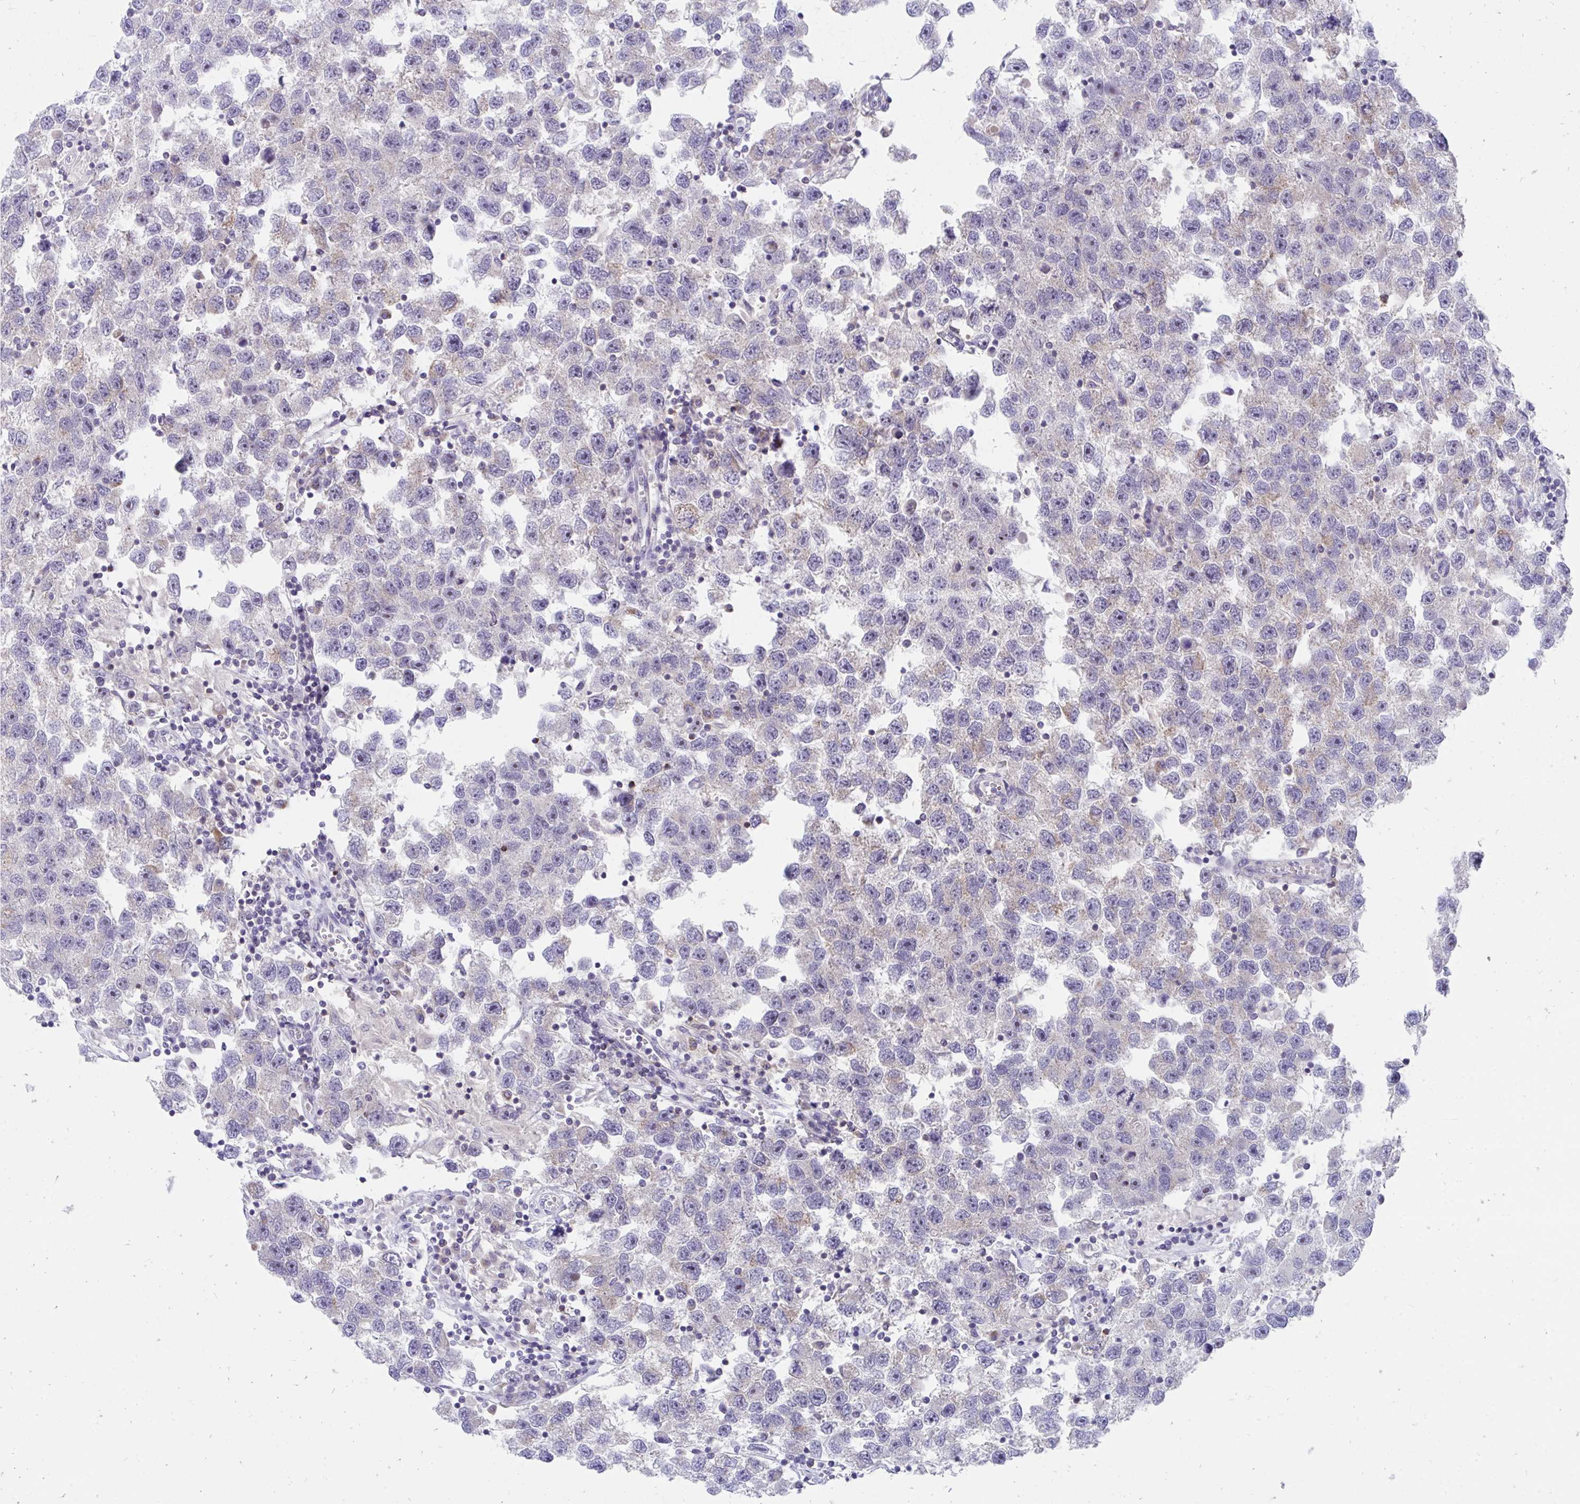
{"staining": {"intensity": "moderate", "quantity": "25%-75%", "location": "cytoplasmic/membranous"}, "tissue": "testis cancer", "cell_type": "Tumor cells", "image_type": "cancer", "snomed": [{"axis": "morphology", "description": "Seminoma, NOS"}, {"axis": "topography", "description": "Testis"}], "caption": "Immunohistochemistry of human seminoma (testis) exhibits medium levels of moderate cytoplasmic/membranous staining in about 25%-75% of tumor cells.", "gene": "FHIP1B", "patient": {"sex": "male", "age": 26}}